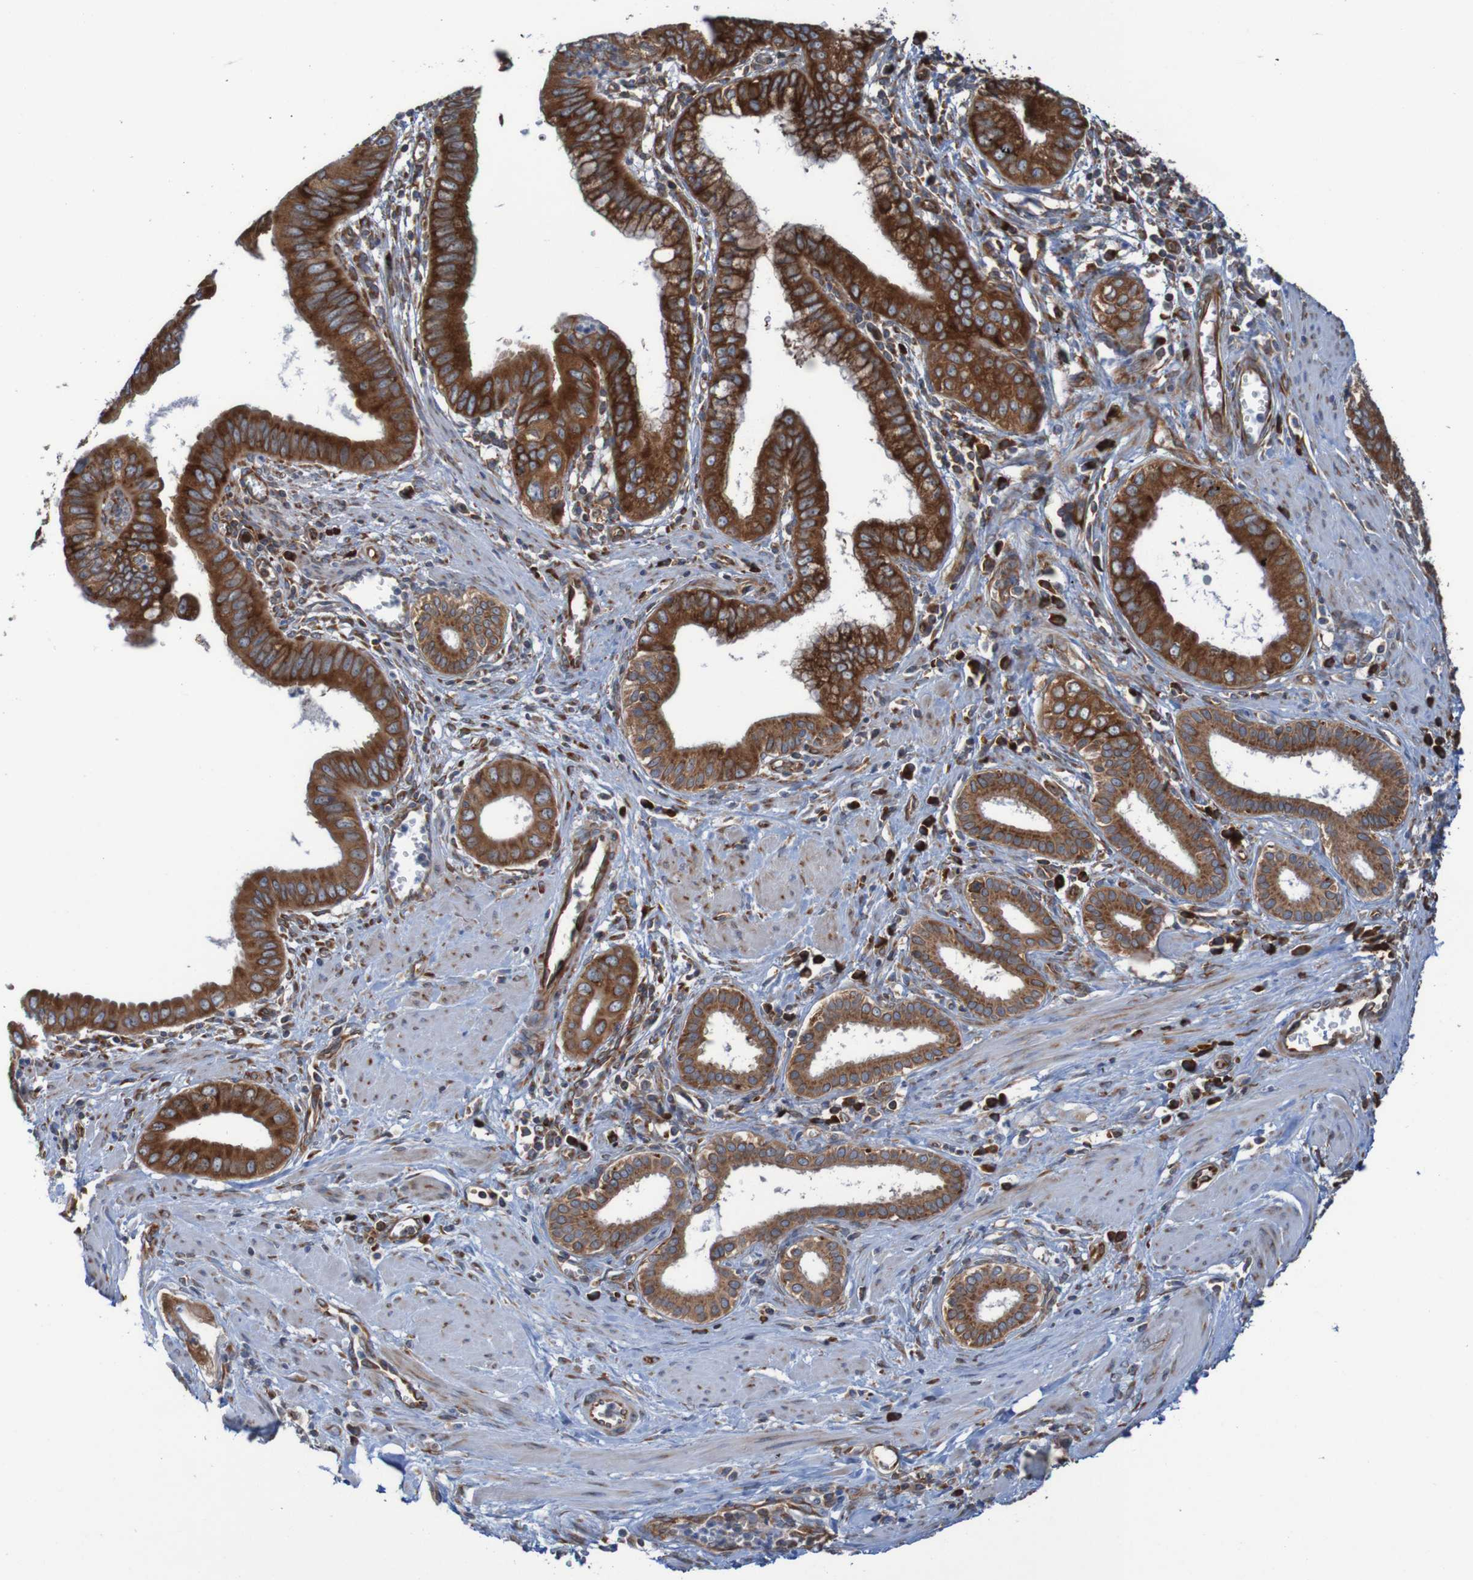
{"staining": {"intensity": "strong", "quantity": ">75%", "location": "cytoplasmic/membranous"}, "tissue": "pancreatic cancer", "cell_type": "Tumor cells", "image_type": "cancer", "snomed": [{"axis": "morphology", "description": "Normal tissue, NOS"}, {"axis": "topography", "description": "Lymph node"}], "caption": "Pancreatic cancer tissue demonstrates strong cytoplasmic/membranous staining in about >75% of tumor cells", "gene": "RPL10", "patient": {"sex": "male", "age": 50}}